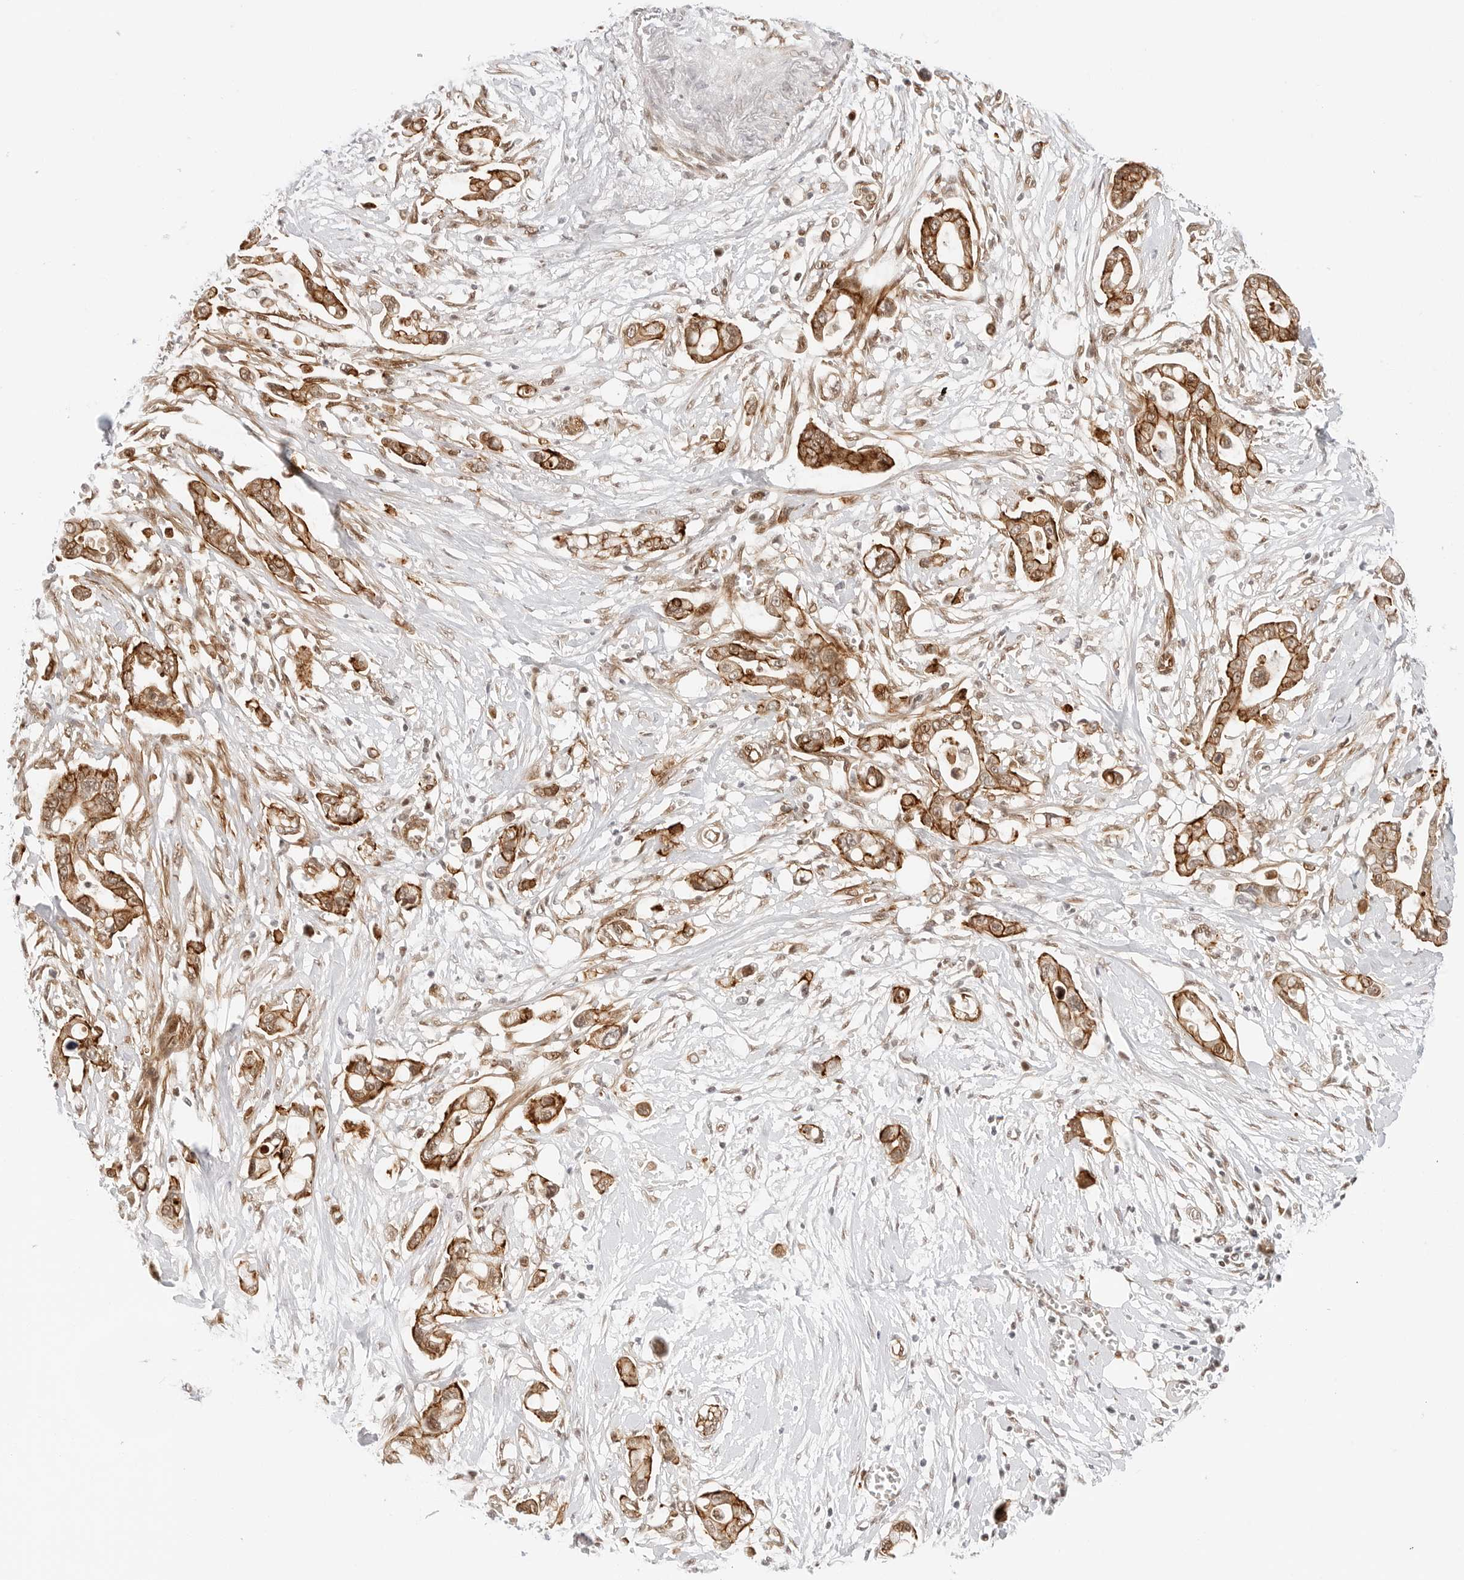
{"staining": {"intensity": "moderate", "quantity": ">75%", "location": "cytoplasmic/membranous"}, "tissue": "pancreatic cancer", "cell_type": "Tumor cells", "image_type": "cancer", "snomed": [{"axis": "morphology", "description": "Adenocarcinoma, NOS"}, {"axis": "topography", "description": "Pancreas"}], "caption": "A high-resolution photomicrograph shows immunohistochemistry staining of pancreatic adenocarcinoma, which reveals moderate cytoplasmic/membranous expression in about >75% of tumor cells.", "gene": "ZNF613", "patient": {"sex": "male", "age": 68}}